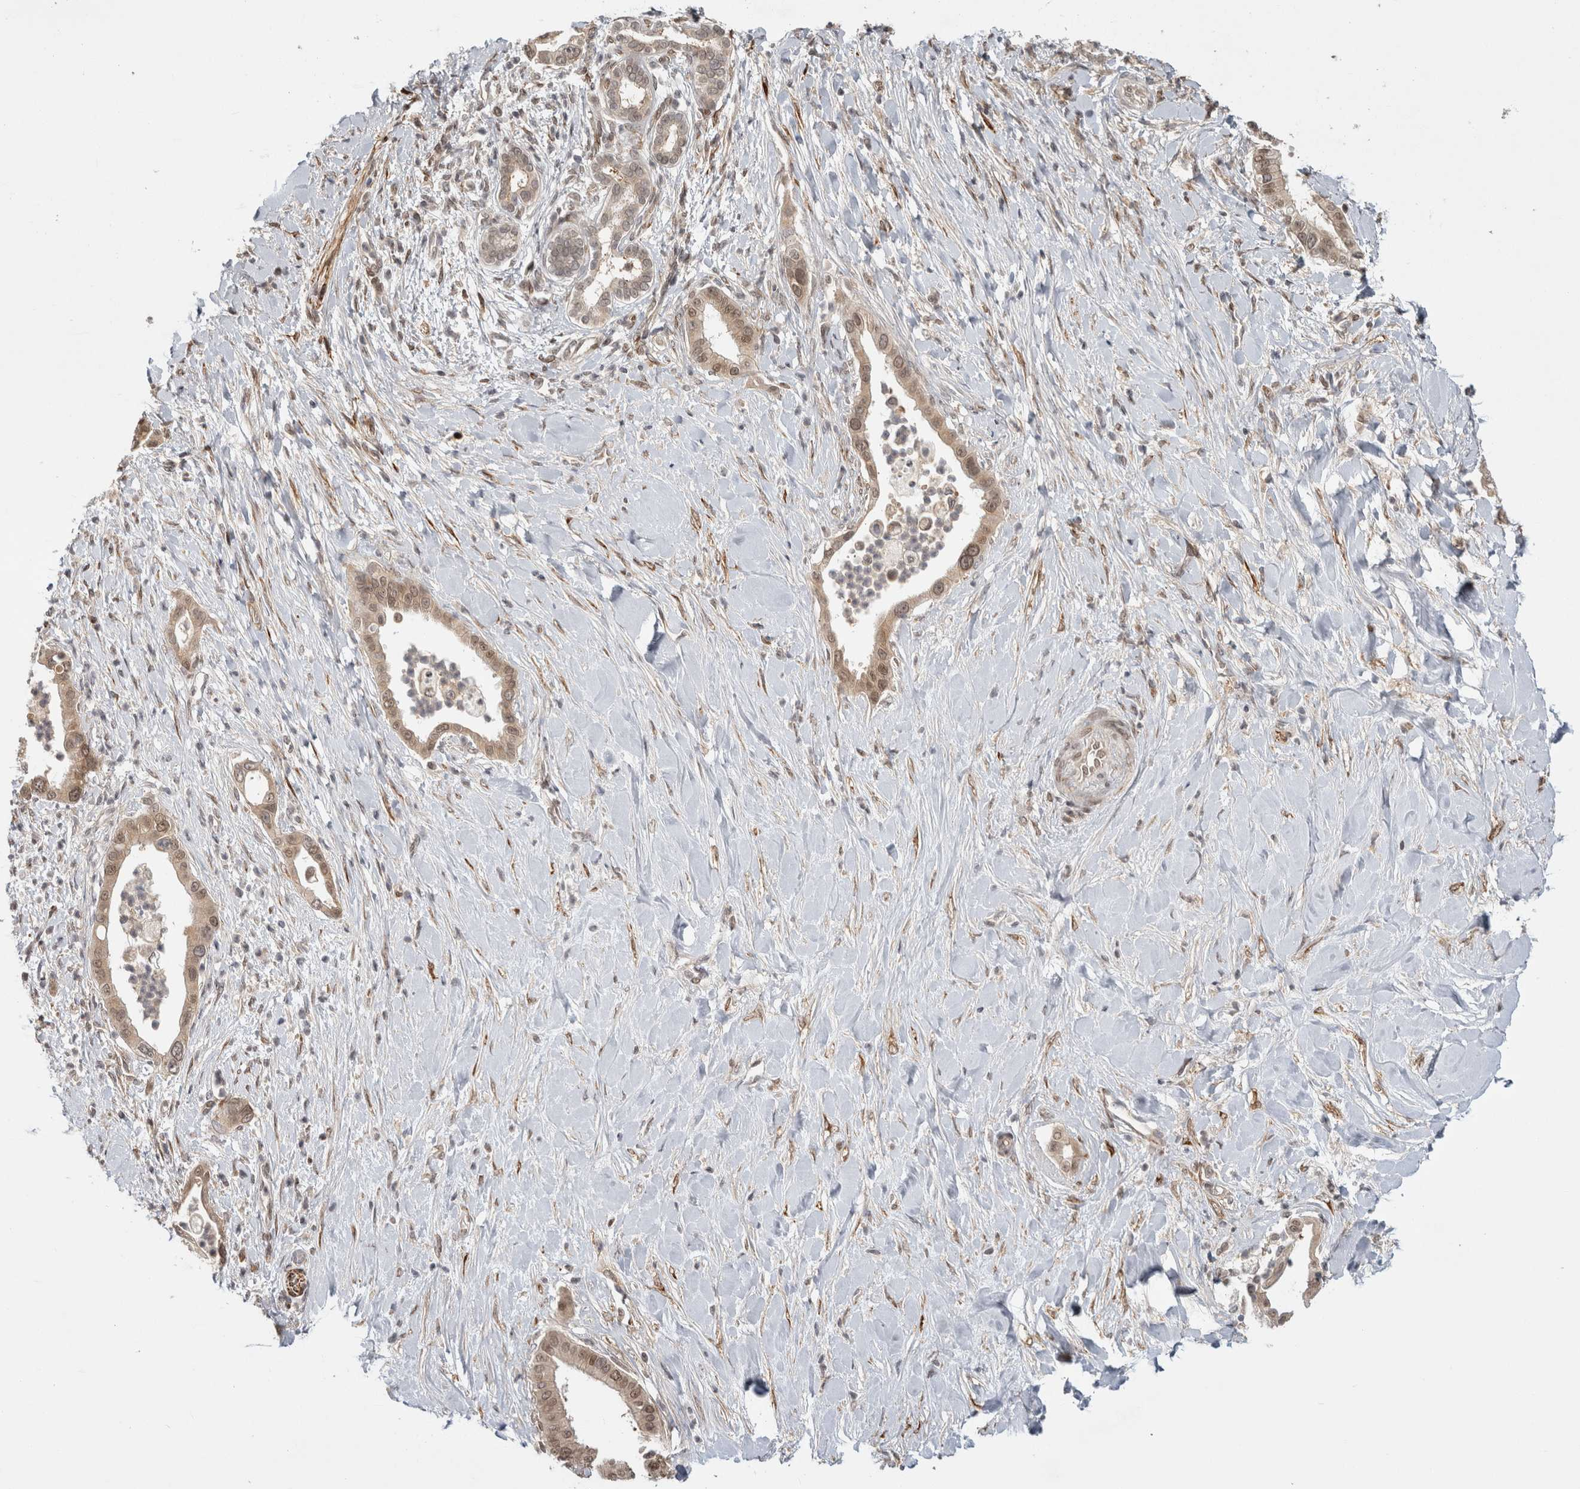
{"staining": {"intensity": "moderate", "quantity": ">75%", "location": "cytoplasmic/membranous,nuclear"}, "tissue": "liver cancer", "cell_type": "Tumor cells", "image_type": "cancer", "snomed": [{"axis": "morphology", "description": "Cholangiocarcinoma"}, {"axis": "topography", "description": "Liver"}], "caption": "DAB (3,3'-diaminobenzidine) immunohistochemical staining of liver cholangiocarcinoma demonstrates moderate cytoplasmic/membranous and nuclear protein expression in approximately >75% of tumor cells.", "gene": "ZNF318", "patient": {"sex": "female", "age": 54}}